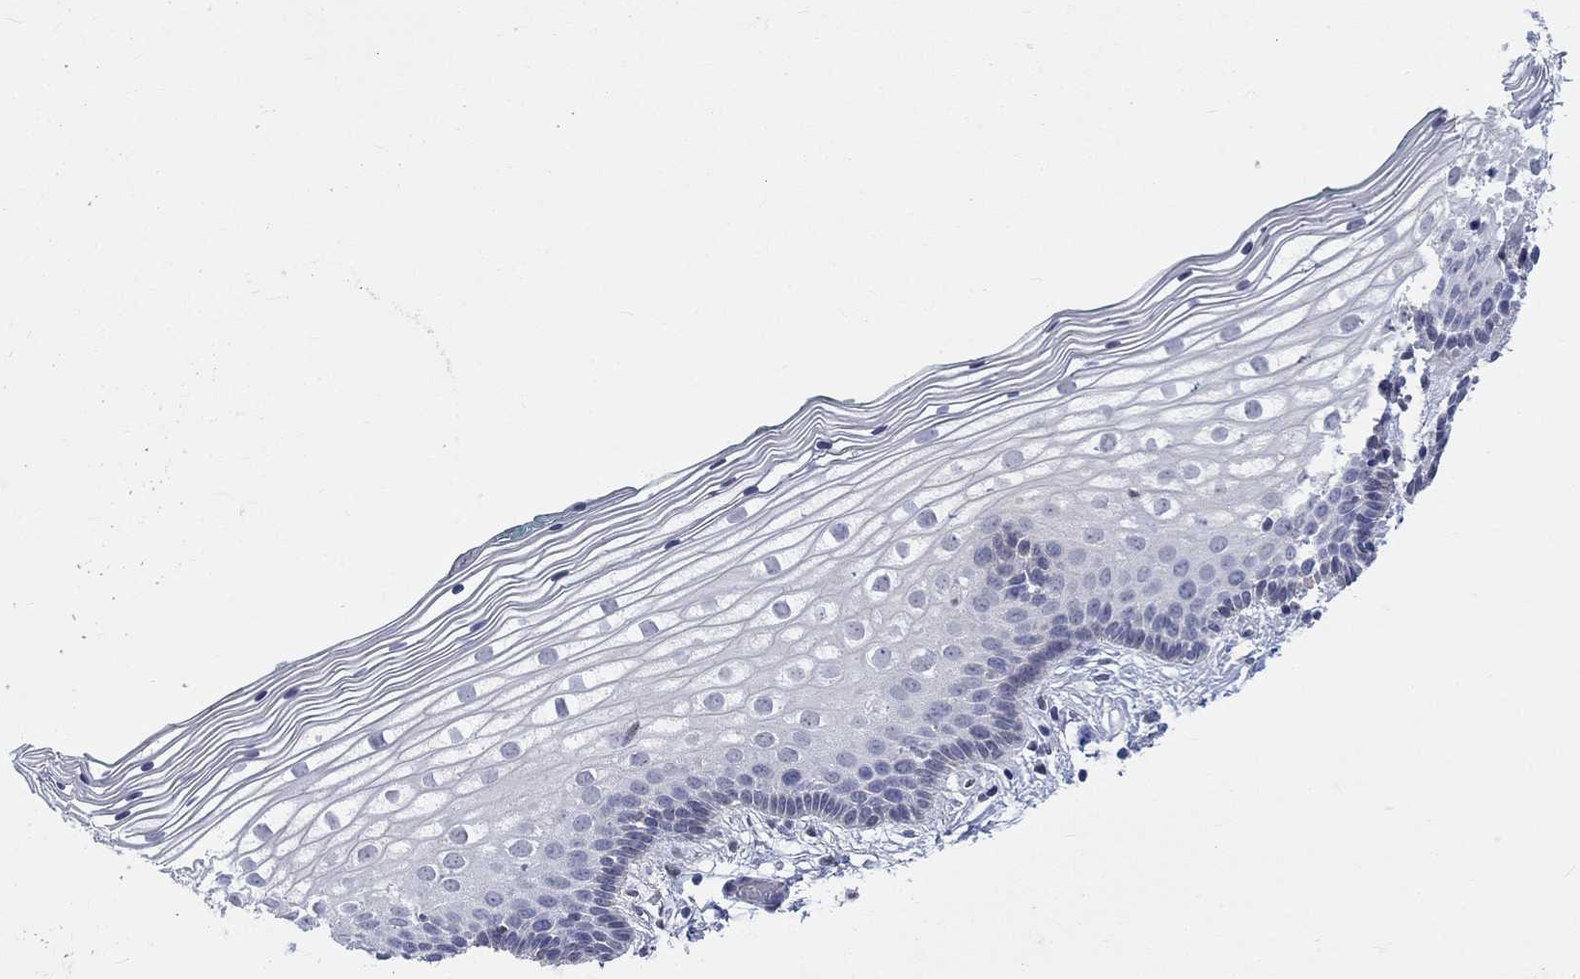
{"staining": {"intensity": "negative", "quantity": "none", "location": "none"}, "tissue": "vagina", "cell_type": "Squamous epithelial cells", "image_type": "normal", "snomed": [{"axis": "morphology", "description": "Normal tissue, NOS"}, {"axis": "topography", "description": "Vagina"}], "caption": "This is a photomicrograph of immunohistochemistry (IHC) staining of unremarkable vagina, which shows no positivity in squamous epithelial cells. (Immunohistochemistry, brightfield microscopy, high magnification).", "gene": "EGFLAM", "patient": {"sex": "female", "age": 36}}